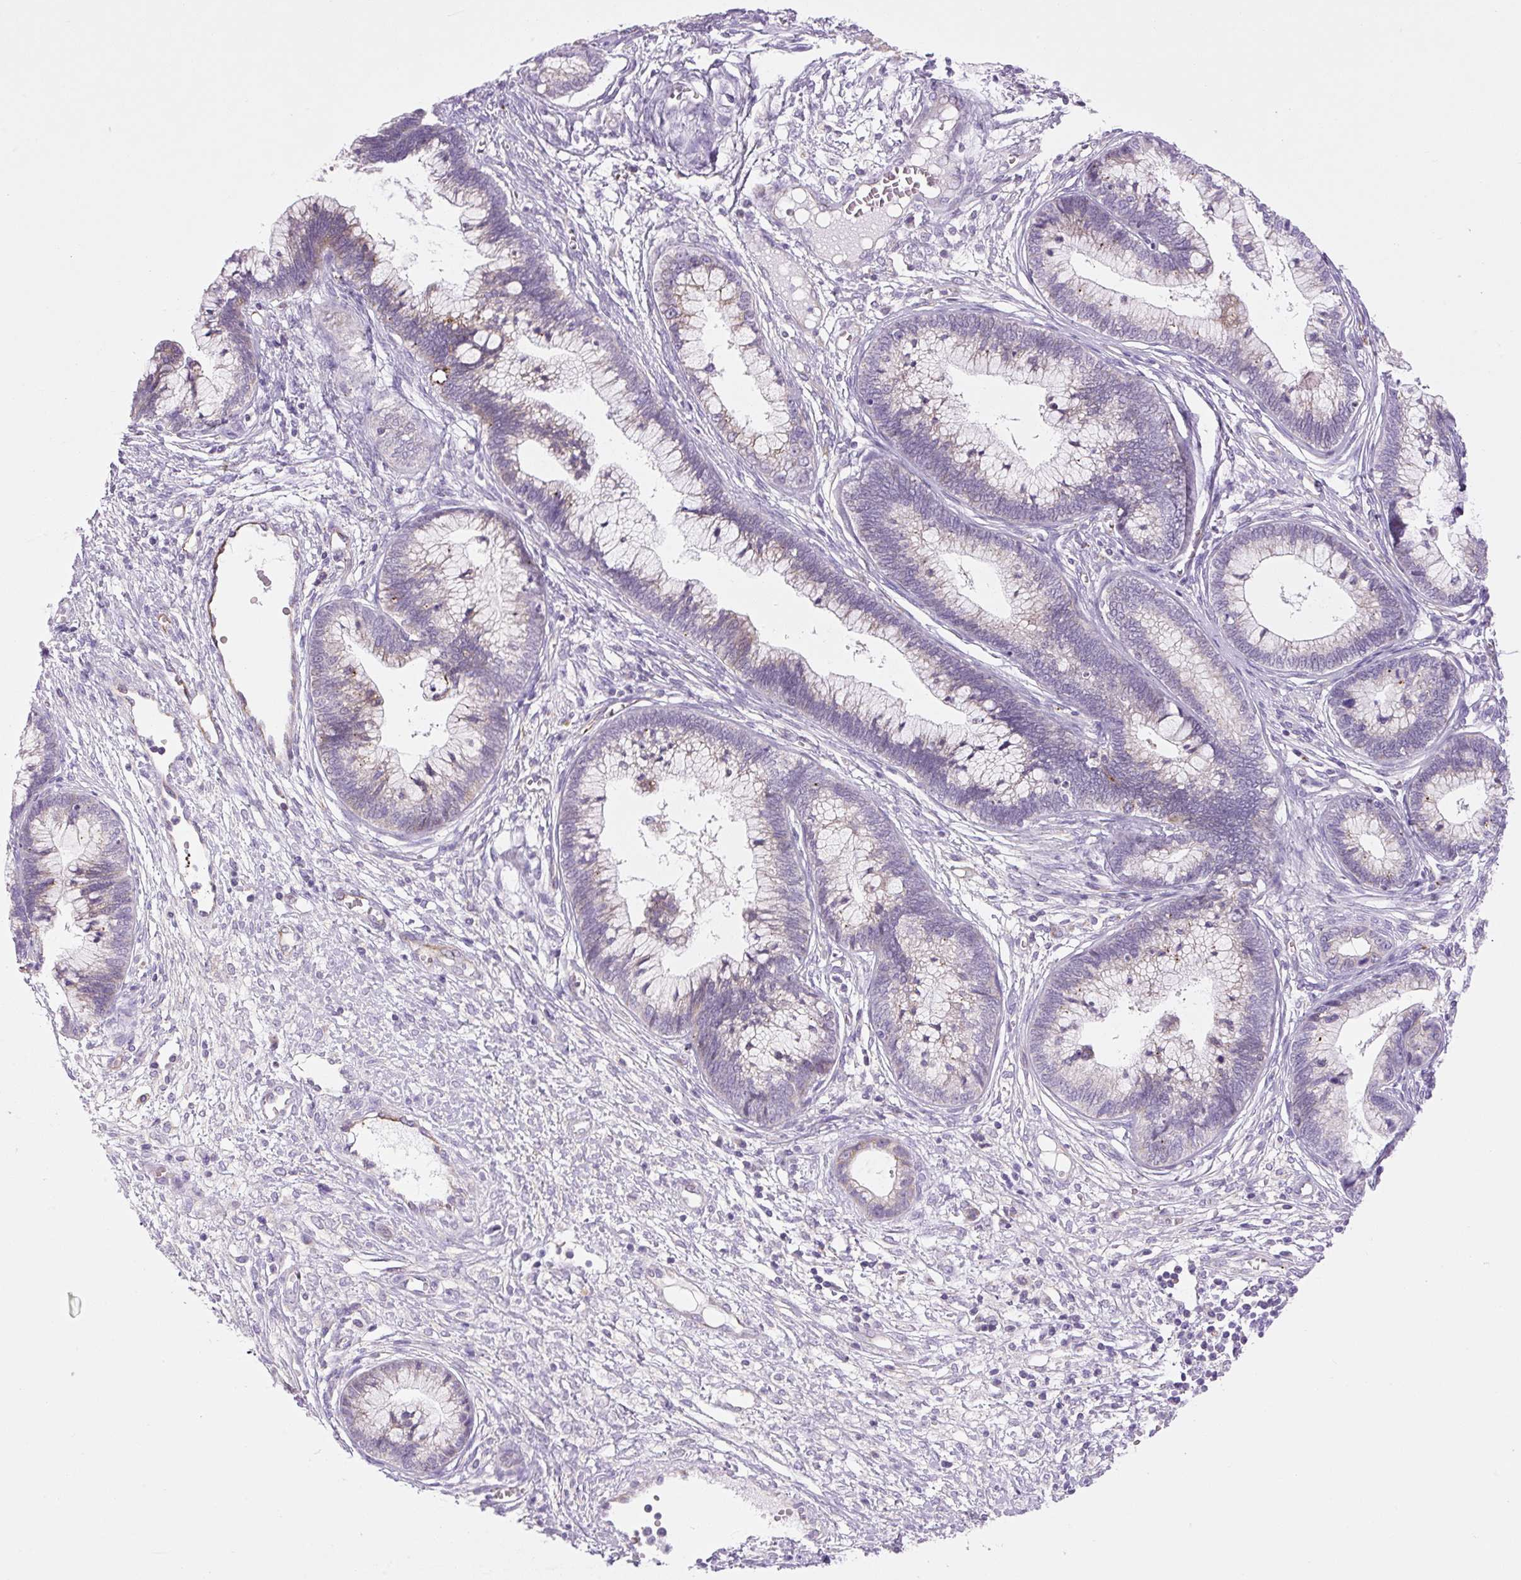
{"staining": {"intensity": "weak", "quantity": "25%-75%", "location": "cytoplasmic/membranous"}, "tissue": "cervical cancer", "cell_type": "Tumor cells", "image_type": "cancer", "snomed": [{"axis": "morphology", "description": "Adenocarcinoma, NOS"}, {"axis": "topography", "description": "Cervix"}], "caption": "Protein expression analysis of cervical cancer (adenocarcinoma) exhibits weak cytoplasmic/membranous staining in about 25%-75% of tumor cells. (DAB = brown stain, brightfield microscopy at high magnification).", "gene": "RNASE10", "patient": {"sex": "female", "age": 44}}